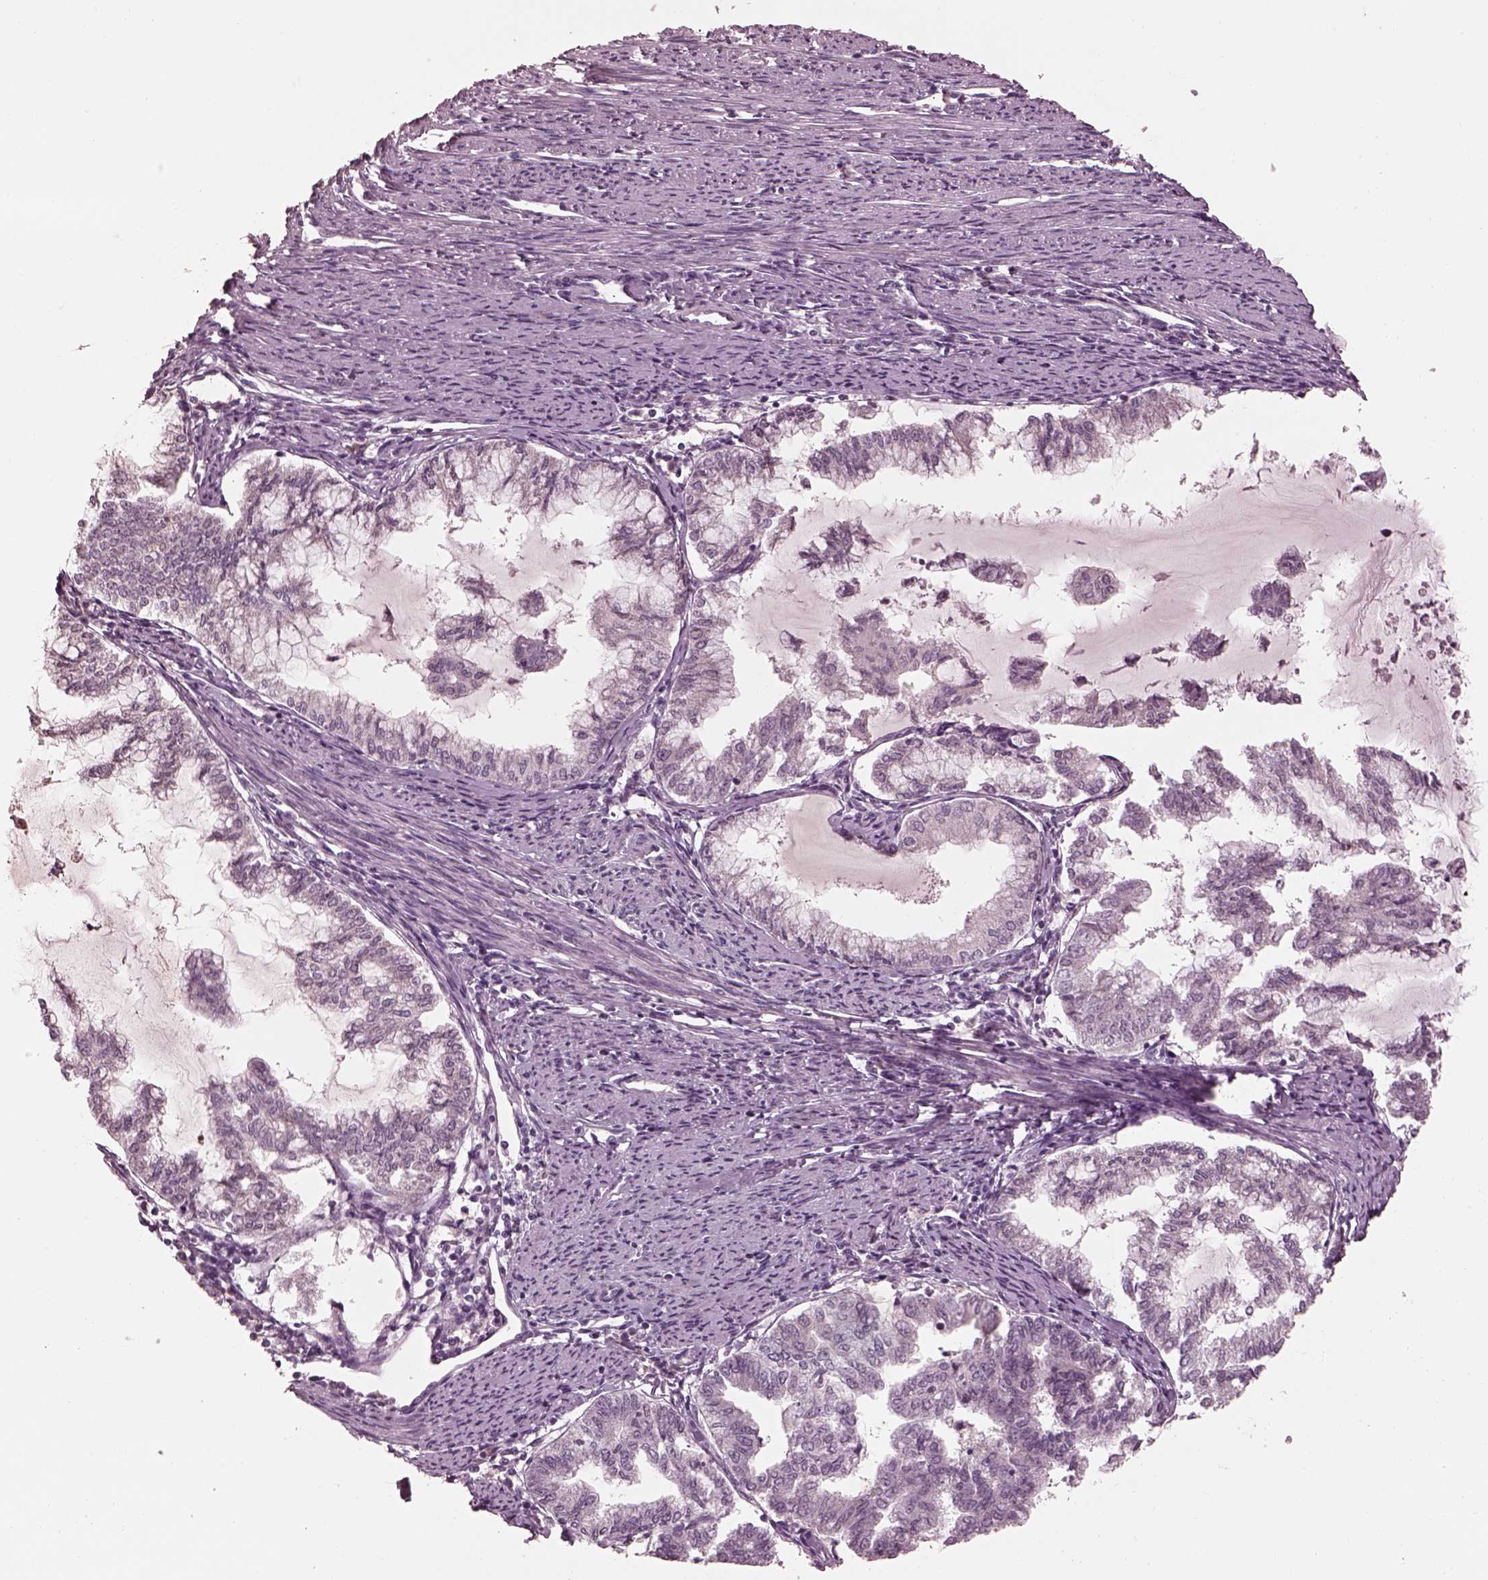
{"staining": {"intensity": "negative", "quantity": "none", "location": "none"}, "tissue": "endometrial cancer", "cell_type": "Tumor cells", "image_type": "cancer", "snomed": [{"axis": "morphology", "description": "Adenocarcinoma, NOS"}, {"axis": "topography", "description": "Endometrium"}], "caption": "Tumor cells show no significant protein staining in endometrial cancer (adenocarcinoma). (DAB (3,3'-diaminobenzidine) immunohistochemistry (IHC) visualized using brightfield microscopy, high magnification).", "gene": "KCNA2", "patient": {"sex": "female", "age": 79}}